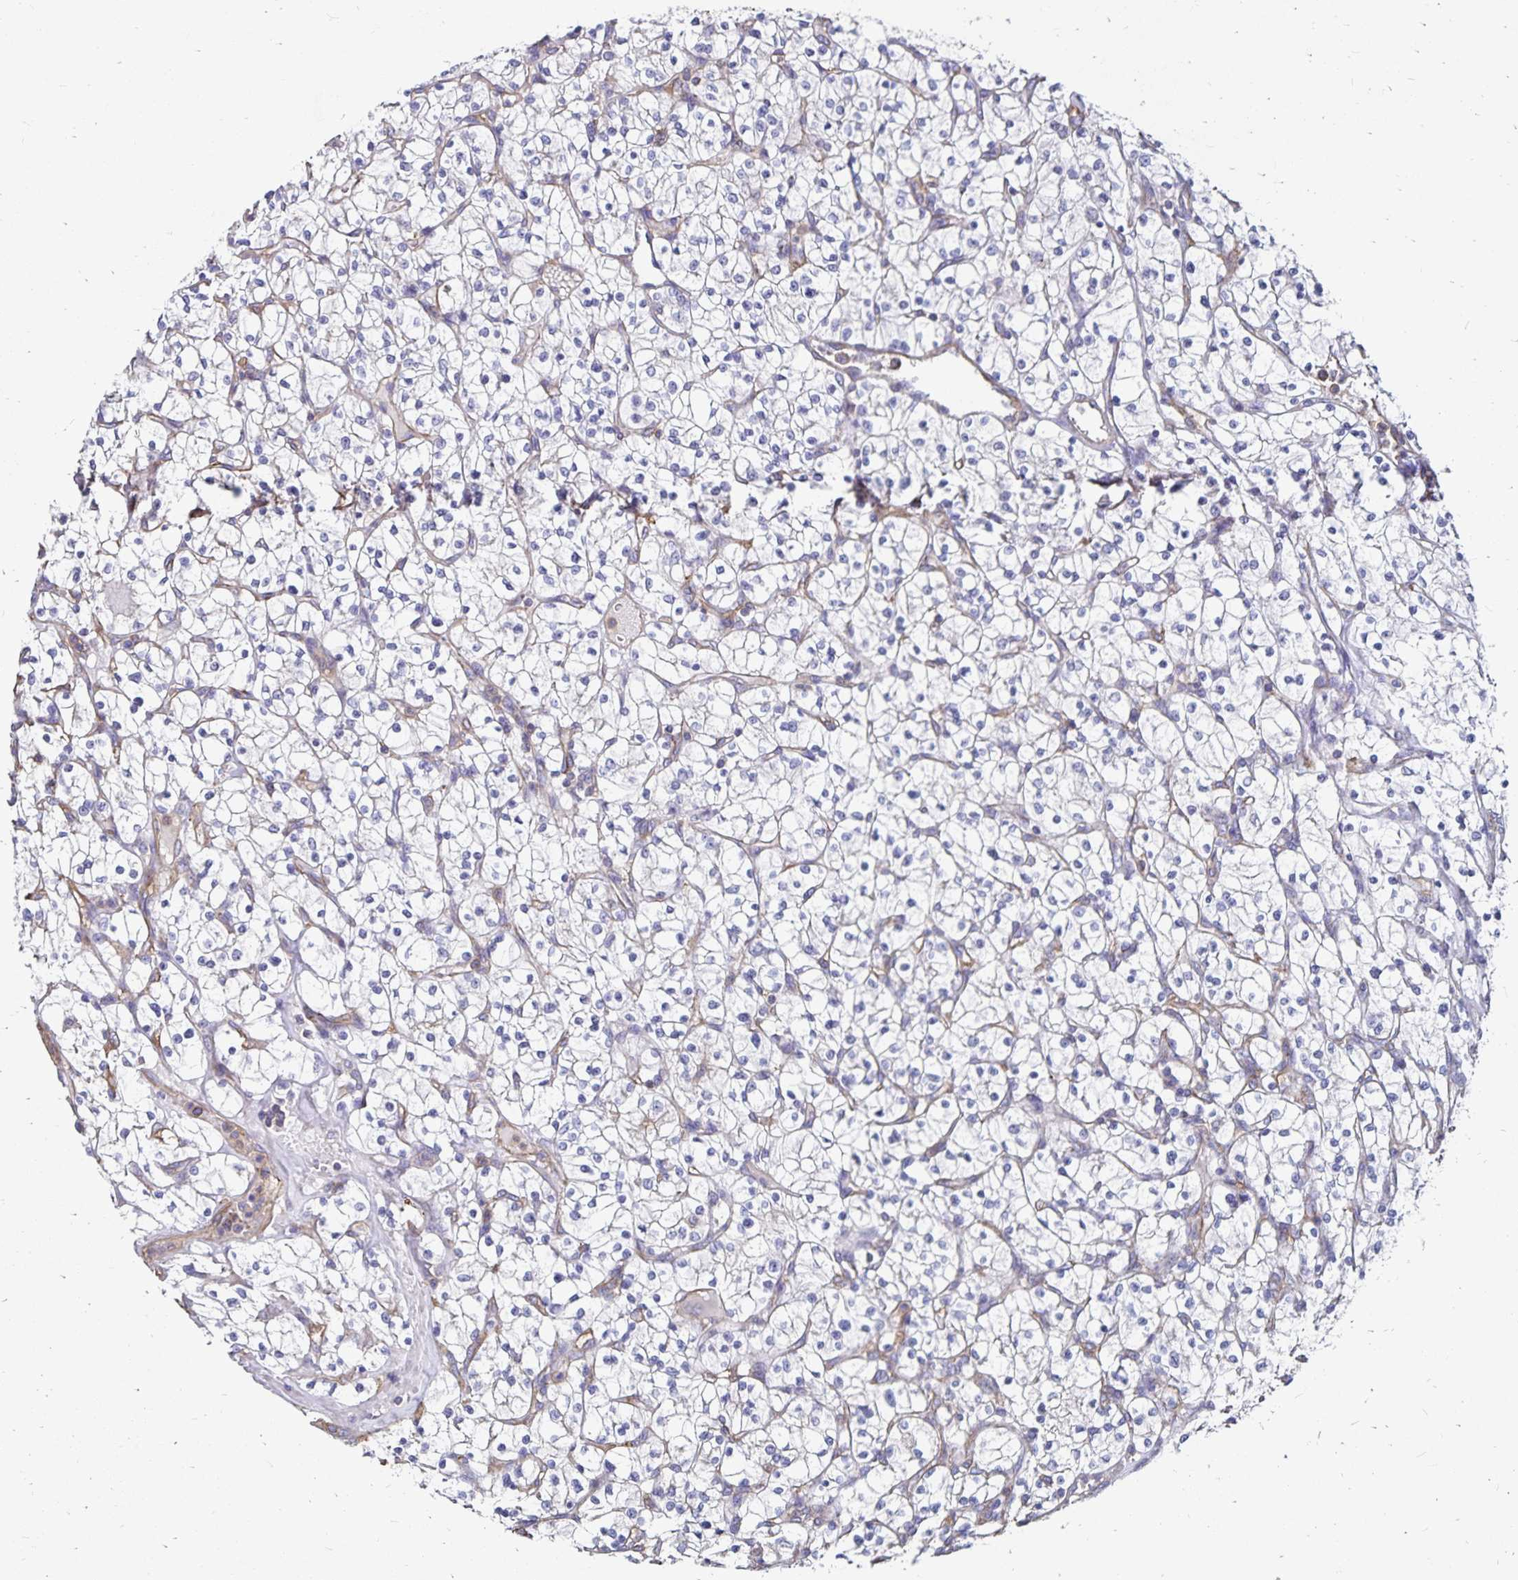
{"staining": {"intensity": "negative", "quantity": "none", "location": "none"}, "tissue": "renal cancer", "cell_type": "Tumor cells", "image_type": "cancer", "snomed": [{"axis": "morphology", "description": "Adenocarcinoma, NOS"}, {"axis": "topography", "description": "Kidney"}], "caption": "Human renal cancer (adenocarcinoma) stained for a protein using immunohistochemistry displays no expression in tumor cells.", "gene": "RPRML", "patient": {"sex": "female", "age": 64}}